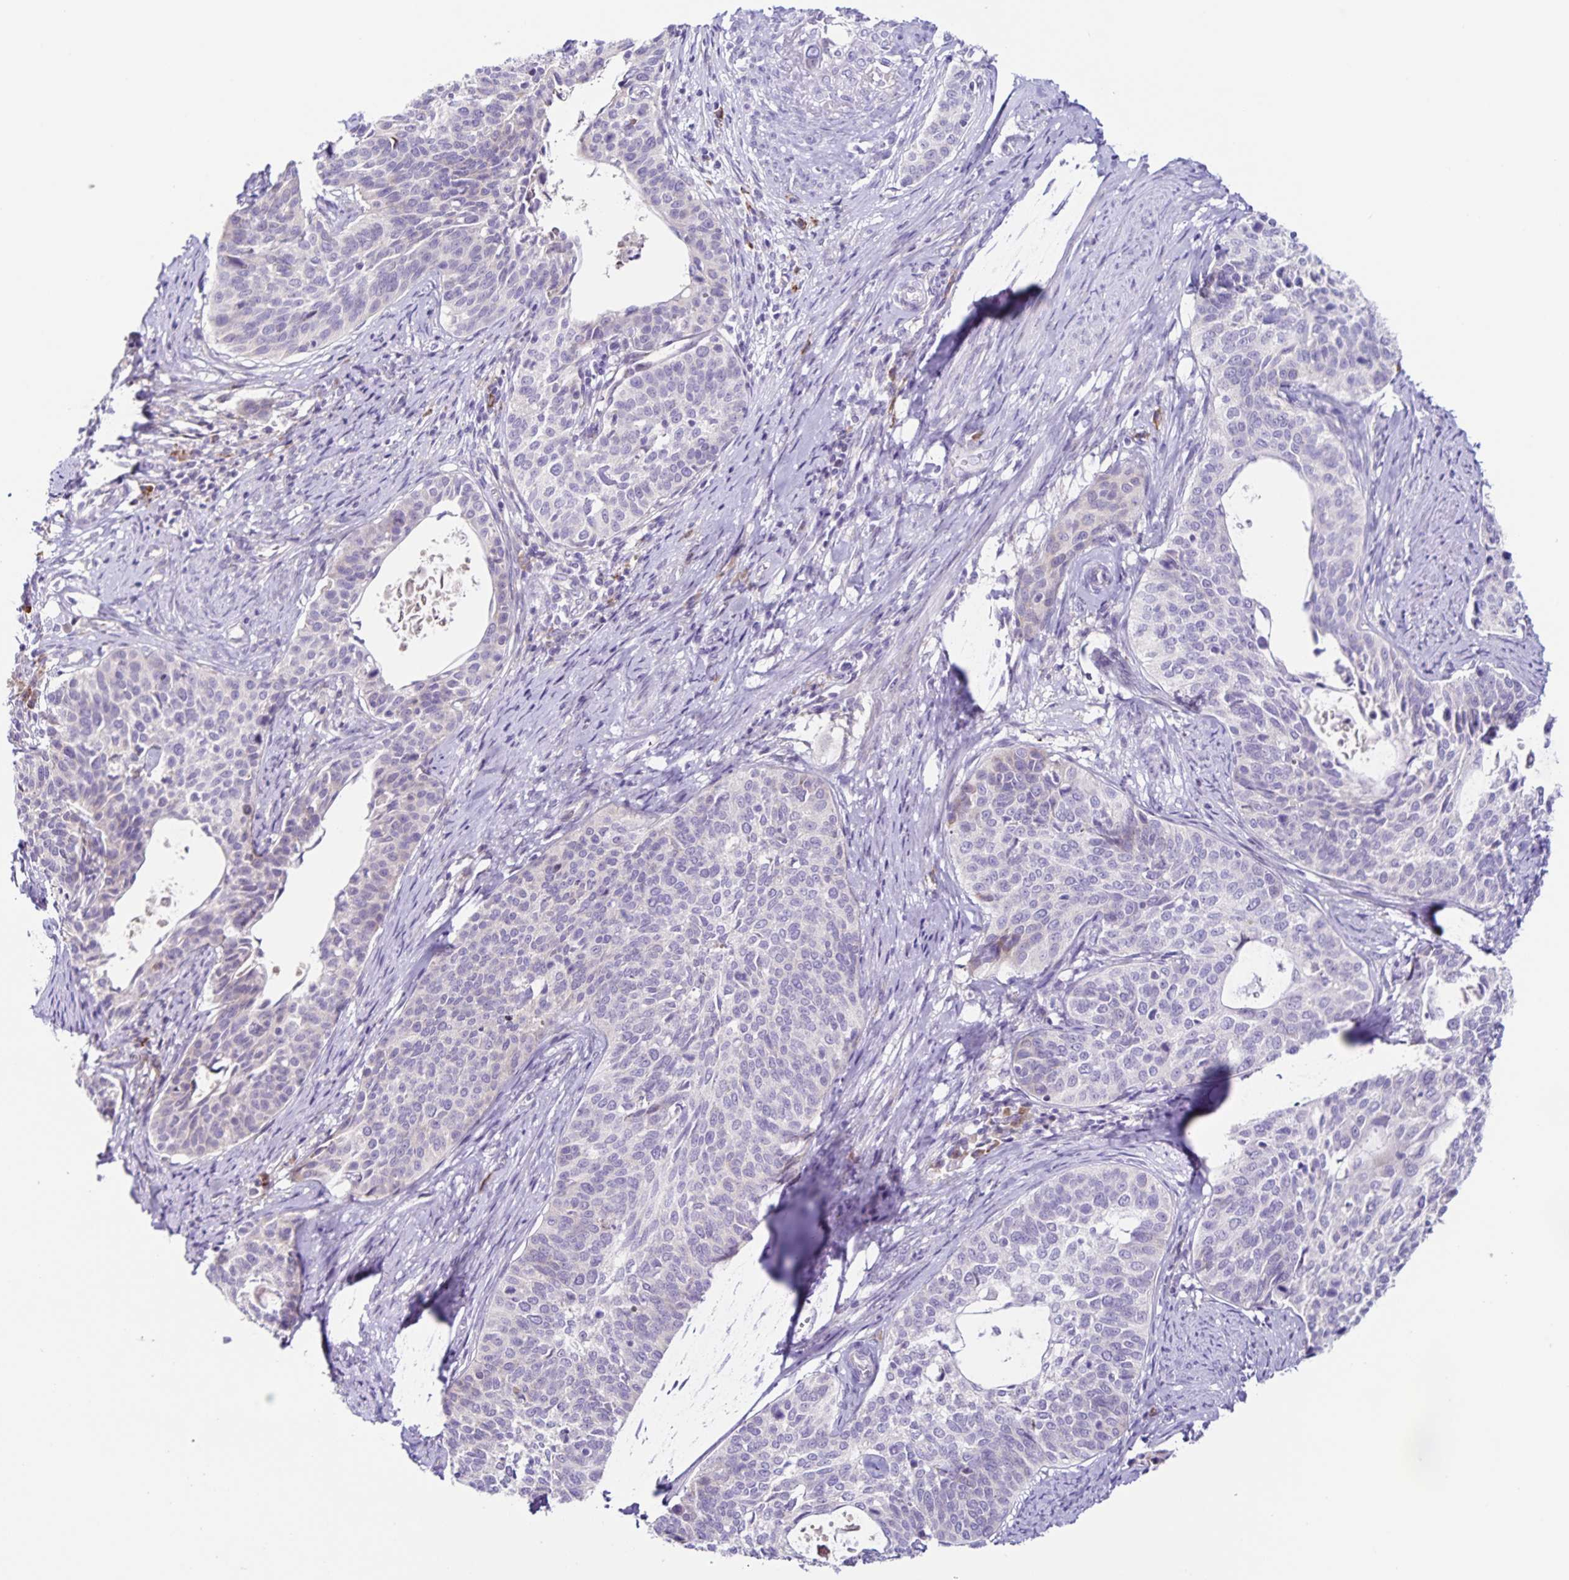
{"staining": {"intensity": "negative", "quantity": "none", "location": "none"}, "tissue": "cervical cancer", "cell_type": "Tumor cells", "image_type": "cancer", "snomed": [{"axis": "morphology", "description": "Squamous cell carcinoma, NOS"}, {"axis": "topography", "description": "Cervix"}], "caption": "DAB immunohistochemical staining of human cervical squamous cell carcinoma shows no significant positivity in tumor cells.", "gene": "RNFT2", "patient": {"sex": "female", "age": 69}}